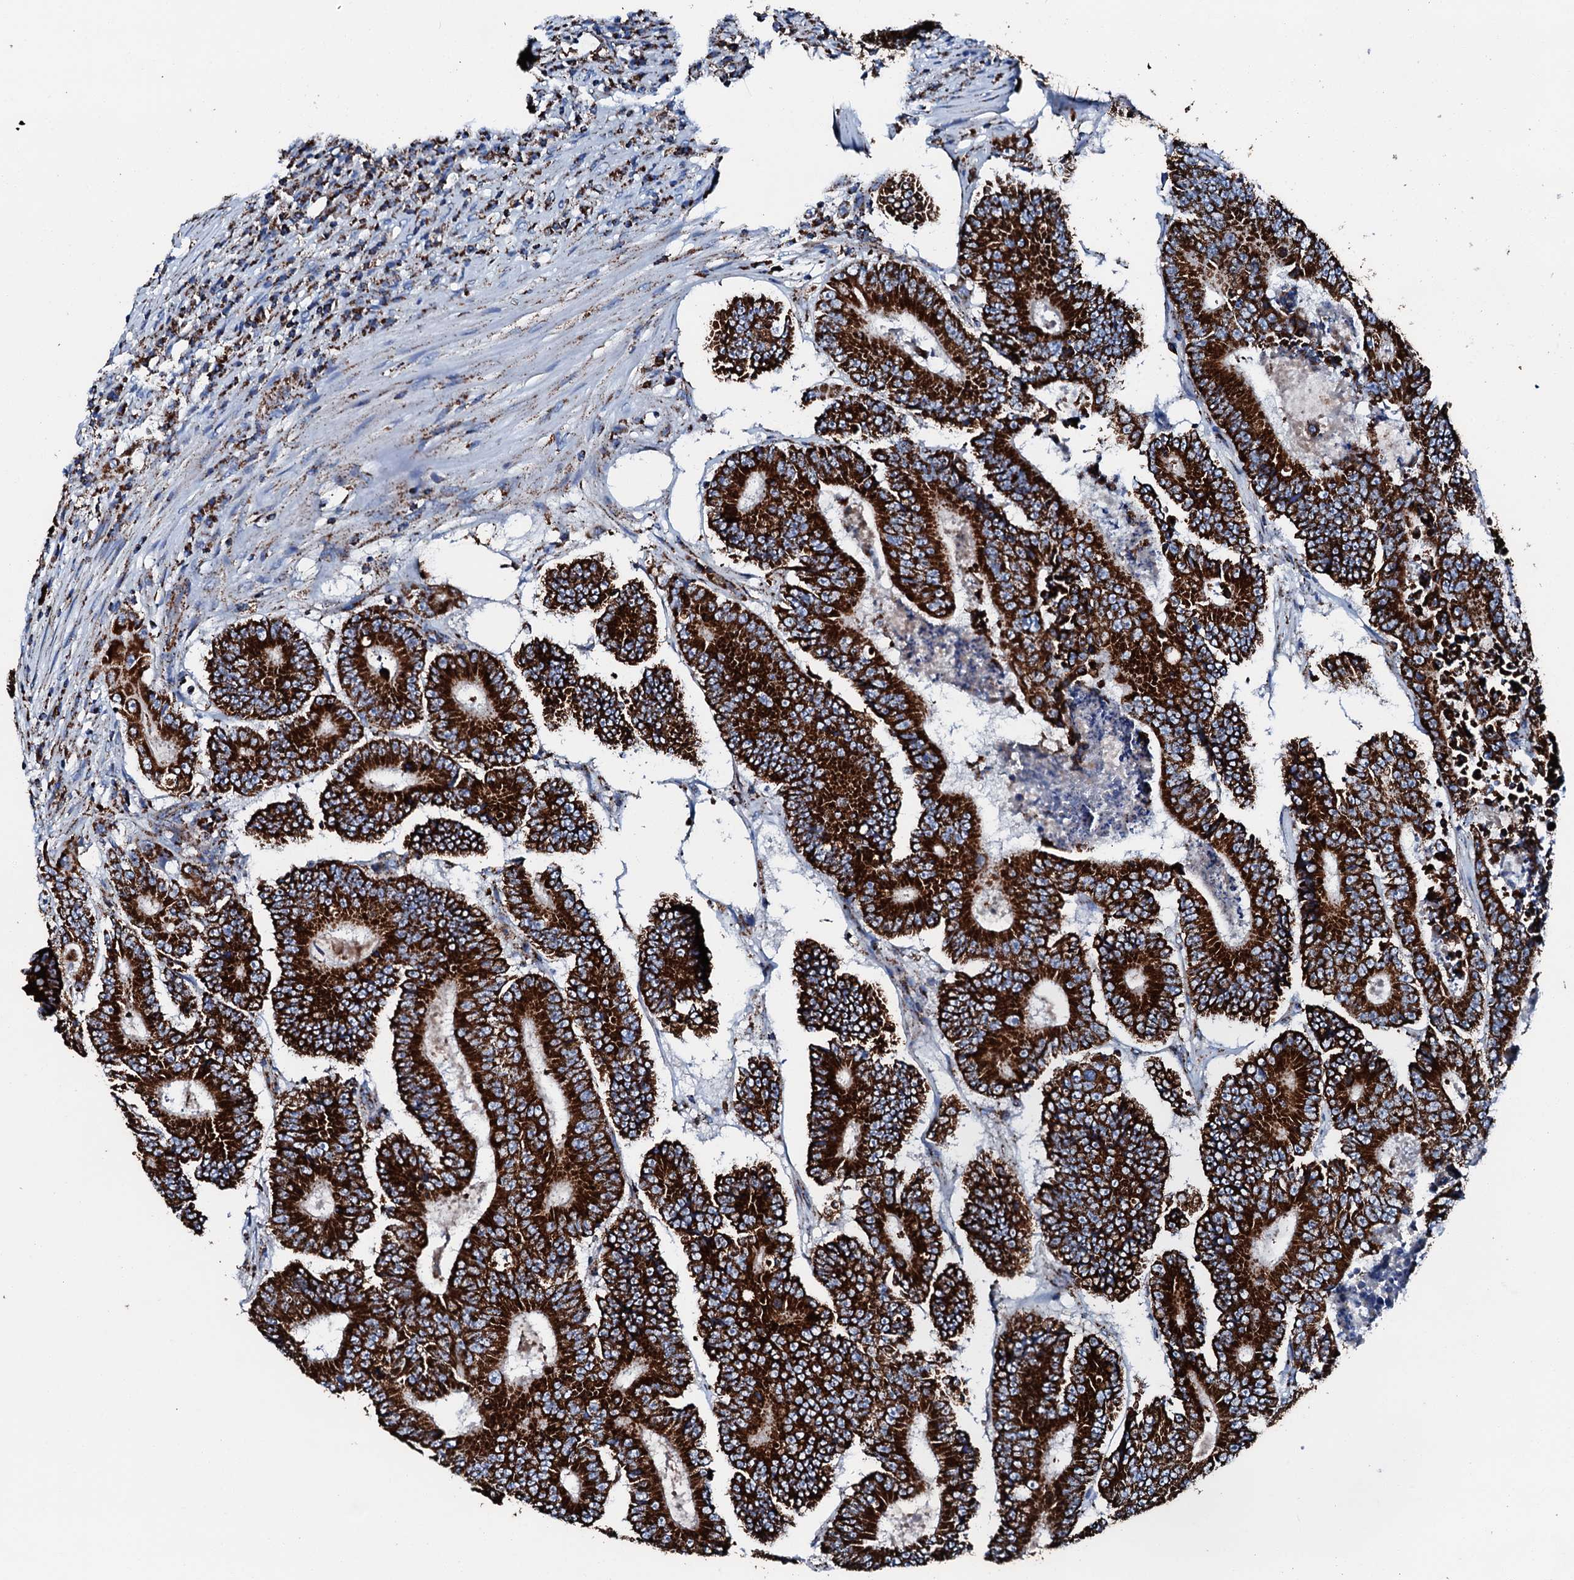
{"staining": {"intensity": "strong", "quantity": ">75%", "location": "cytoplasmic/membranous"}, "tissue": "colorectal cancer", "cell_type": "Tumor cells", "image_type": "cancer", "snomed": [{"axis": "morphology", "description": "Adenocarcinoma, NOS"}, {"axis": "topography", "description": "Colon"}], "caption": "Approximately >75% of tumor cells in colorectal cancer exhibit strong cytoplasmic/membranous protein positivity as visualized by brown immunohistochemical staining.", "gene": "HADH", "patient": {"sex": "male", "age": 83}}